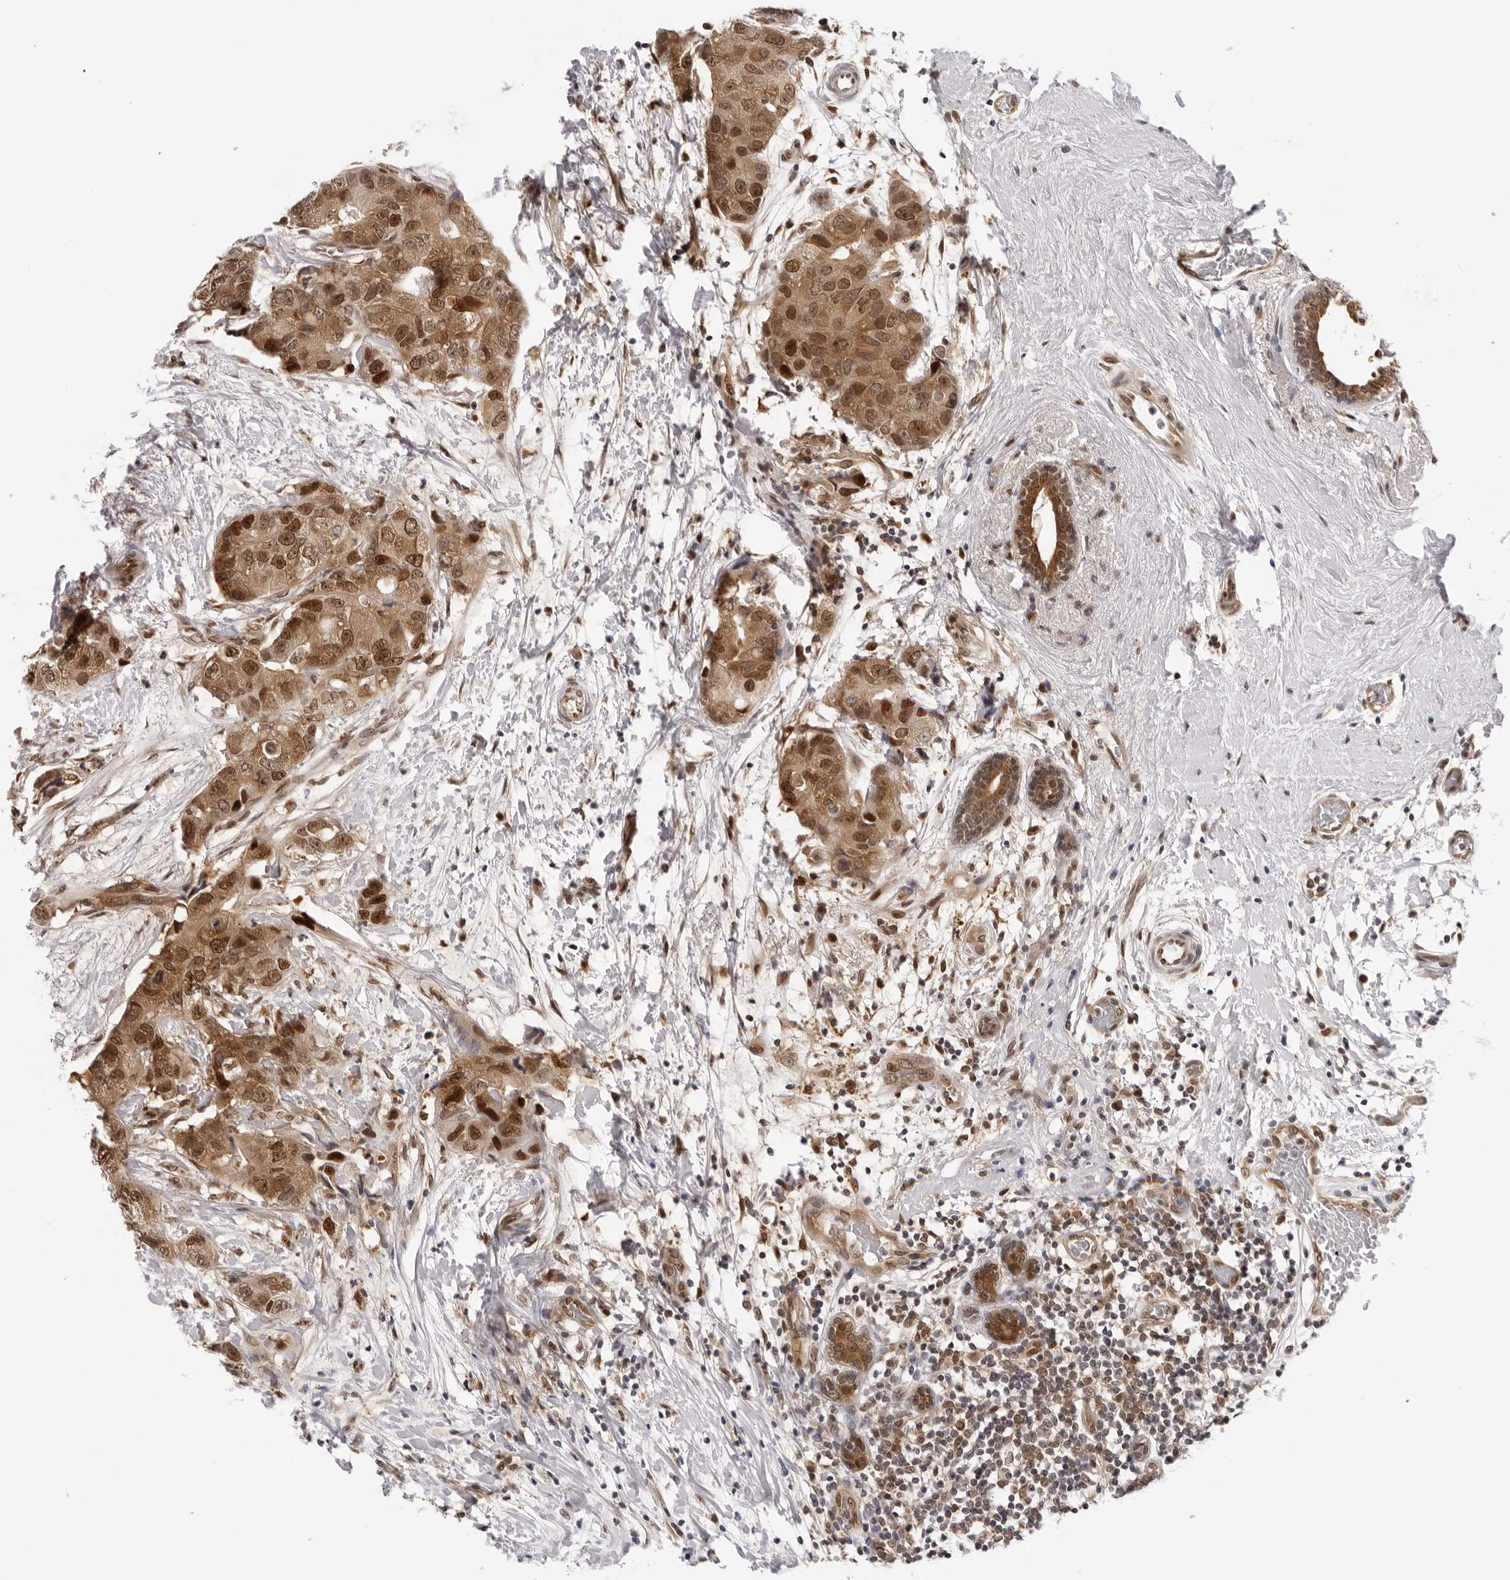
{"staining": {"intensity": "moderate", "quantity": ">75%", "location": "cytoplasmic/membranous,nuclear"}, "tissue": "breast cancer", "cell_type": "Tumor cells", "image_type": "cancer", "snomed": [{"axis": "morphology", "description": "Duct carcinoma"}, {"axis": "topography", "description": "Breast"}], "caption": "Immunohistochemistry micrograph of neoplastic tissue: human breast cancer (intraductal carcinoma) stained using immunohistochemistry (IHC) displays medium levels of moderate protein expression localized specifically in the cytoplasmic/membranous and nuclear of tumor cells, appearing as a cytoplasmic/membranous and nuclear brown color.", "gene": "WDR77", "patient": {"sex": "female", "age": 62}}